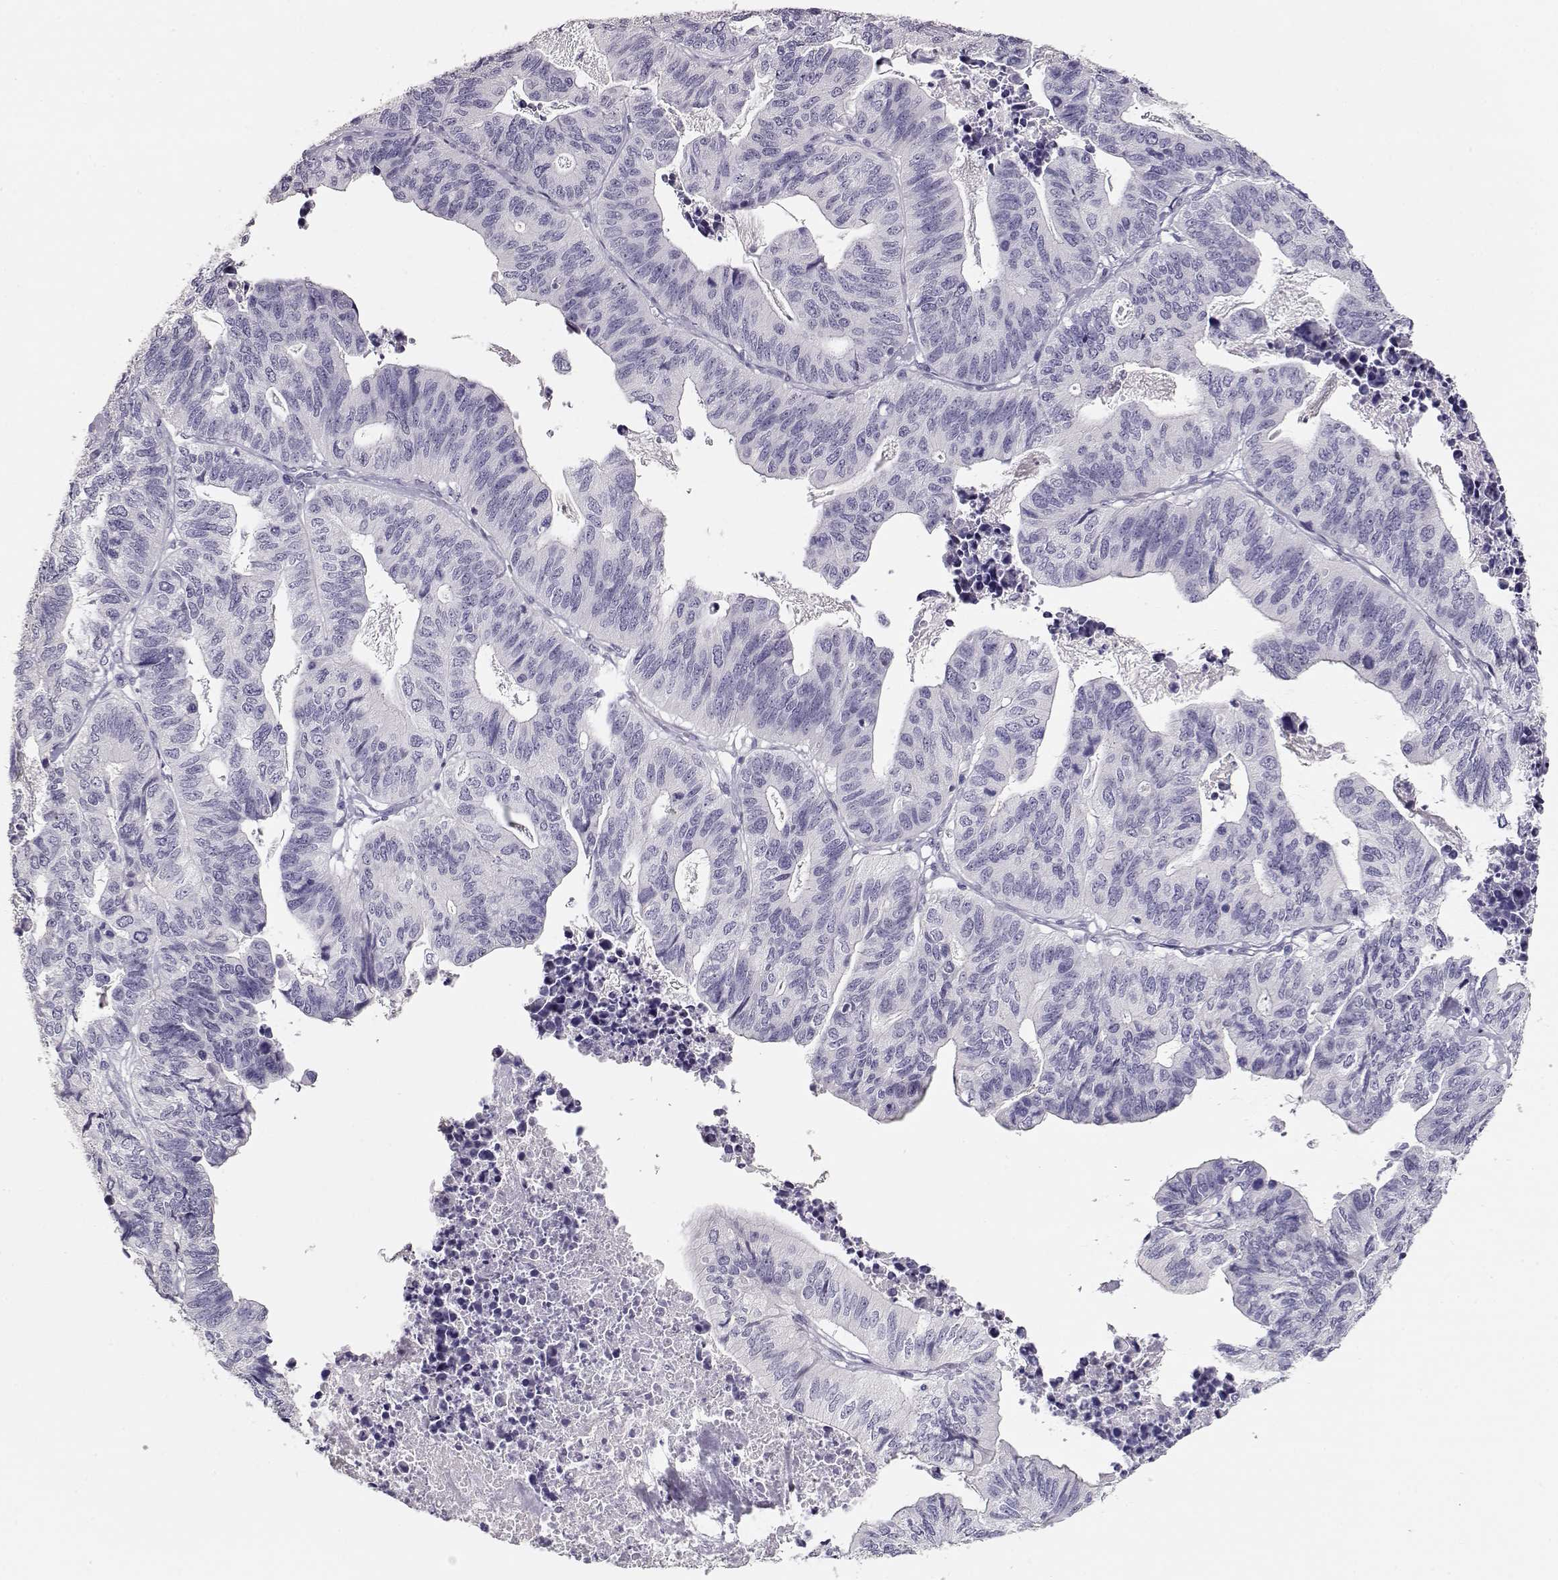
{"staining": {"intensity": "negative", "quantity": "none", "location": "none"}, "tissue": "stomach cancer", "cell_type": "Tumor cells", "image_type": "cancer", "snomed": [{"axis": "morphology", "description": "Adenocarcinoma, NOS"}, {"axis": "topography", "description": "Stomach, upper"}], "caption": "Tumor cells show no significant protein expression in adenocarcinoma (stomach). (DAB immunohistochemistry visualized using brightfield microscopy, high magnification).", "gene": "MAGEC1", "patient": {"sex": "female", "age": 67}}